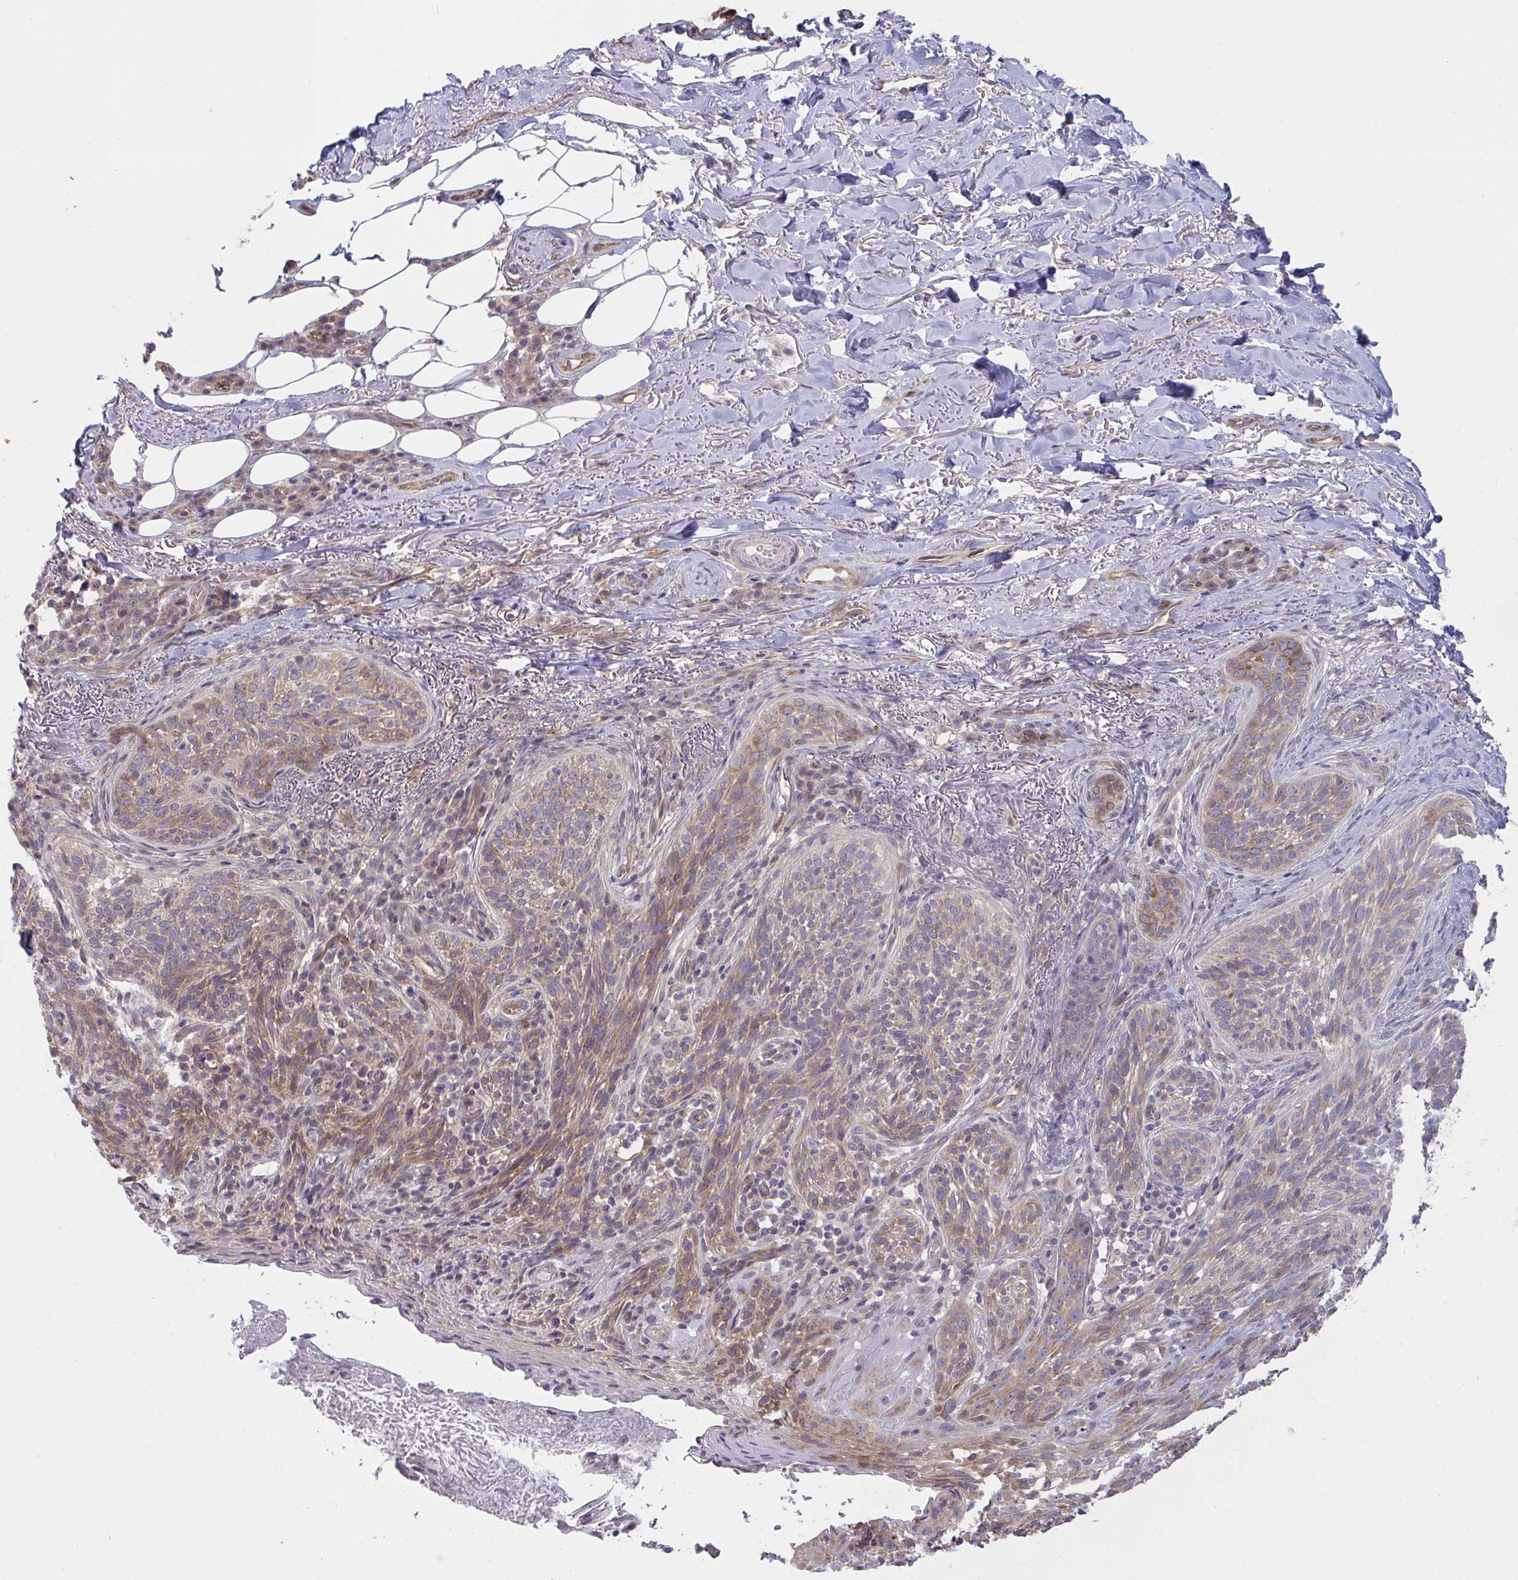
{"staining": {"intensity": "moderate", "quantity": "25%-75%", "location": "cytoplasmic/membranous"}, "tissue": "skin cancer", "cell_type": "Tumor cells", "image_type": "cancer", "snomed": [{"axis": "morphology", "description": "Basal cell carcinoma"}, {"axis": "topography", "description": "Skin"}, {"axis": "topography", "description": "Skin of head"}], "caption": "Immunohistochemical staining of basal cell carcinoma (skin) exhibits medium levels of moderate cytoplasmic/membranous staining in about 25%-75% of tumor cells.", "gene": "CASP9", "patient": {"sex": "male", "age": 62}}